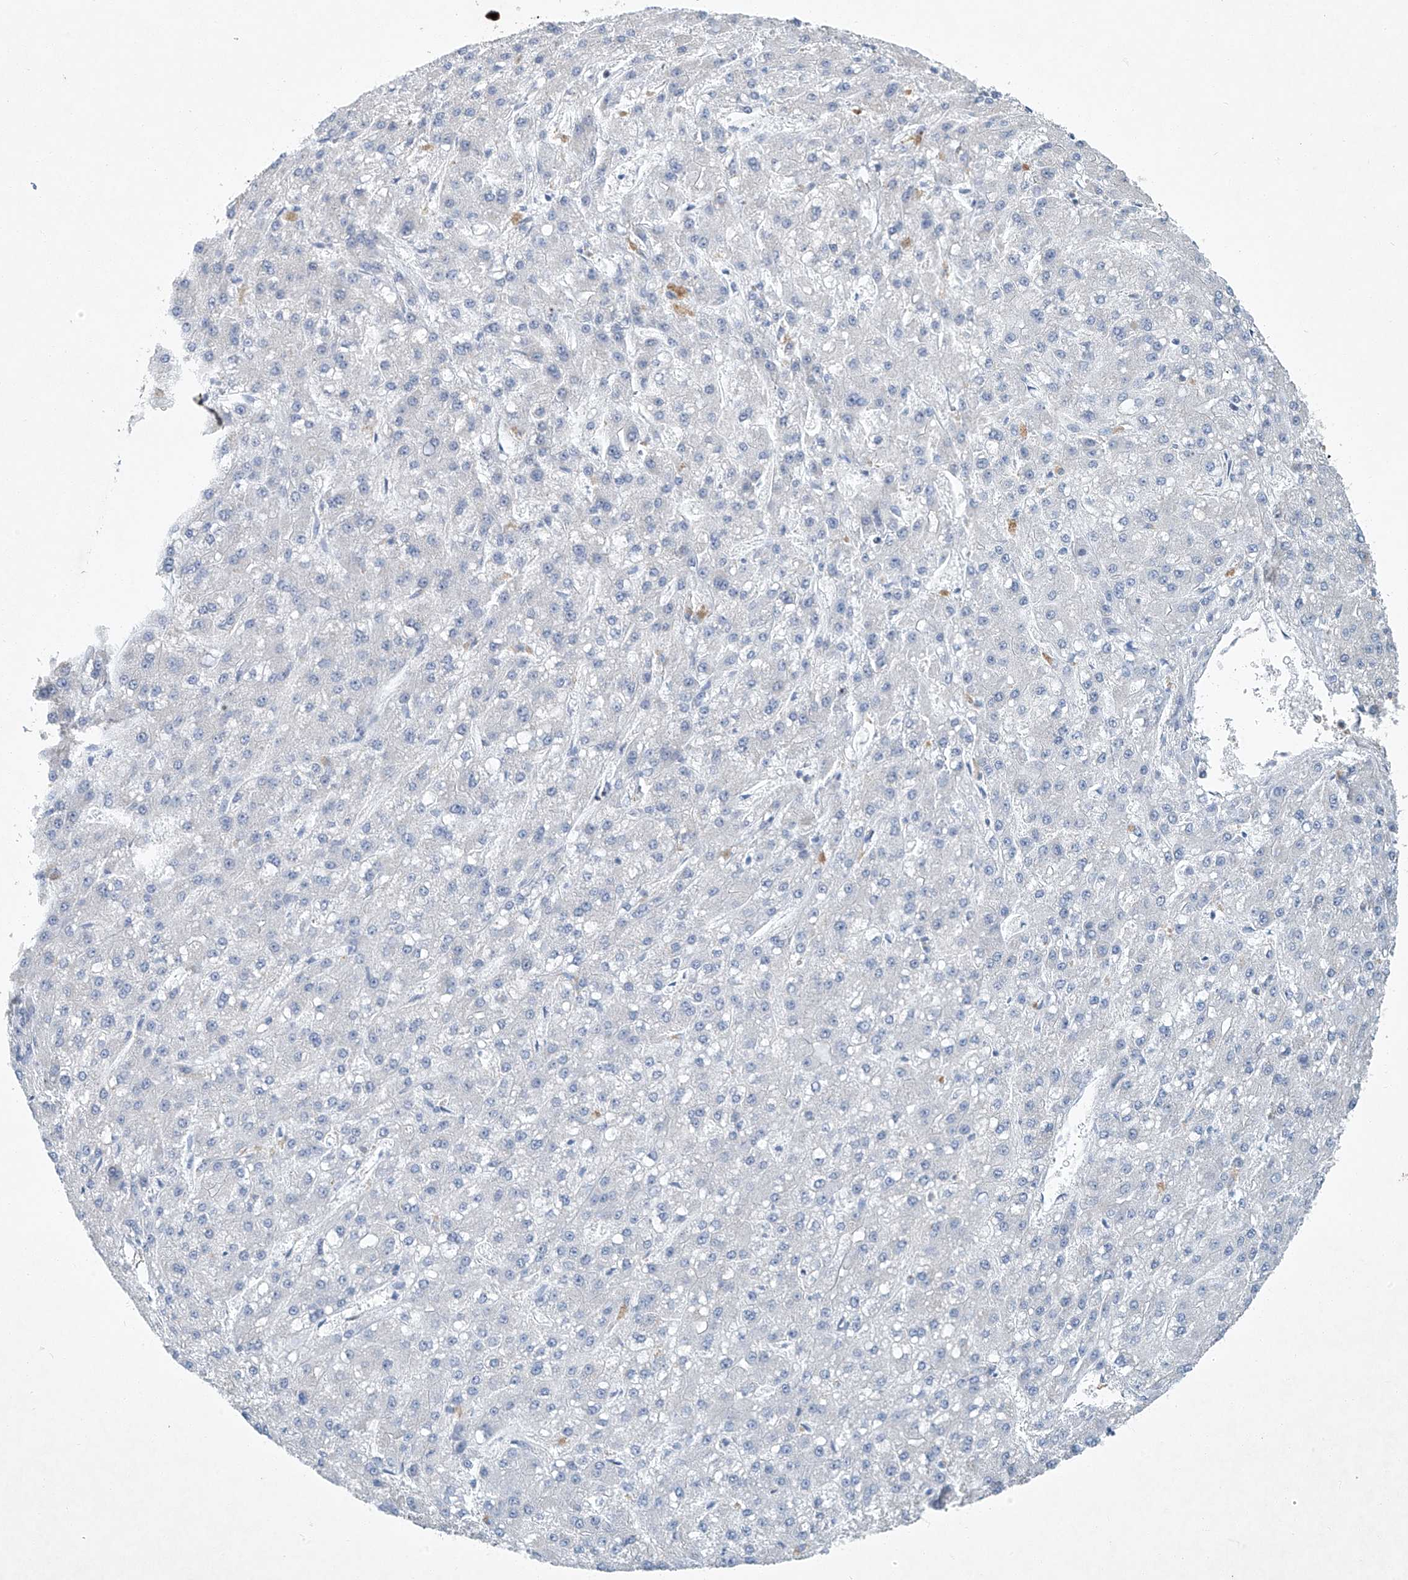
{"staining": {"intensity": "negative", "quantity": "none", "location": "none"}, "tissue": "liver cancer", "cell_type": "Tumor cells", "image_type": "cancer", "snomed": [{"axis": "morphology", "description": "Carcinoma, Hepatocellular, NOS"}, {"axis": "topography", "description": "Liver"}], "caption": "This photomicrograph is of hepatocellular carcinoma (liver) stained with immunohistochemistry to label a protein in brown with the nuclei are counter-stained blue. There is no expression in tumor cells. (Stains: DAB (3,3'-diaminobenzidine) IHC with hematoxylin counter stain, Microscopy: brightfield microscopy at high magnification).", "gene": "TAF8", "patient": {"sex": "male", "age": 67}}